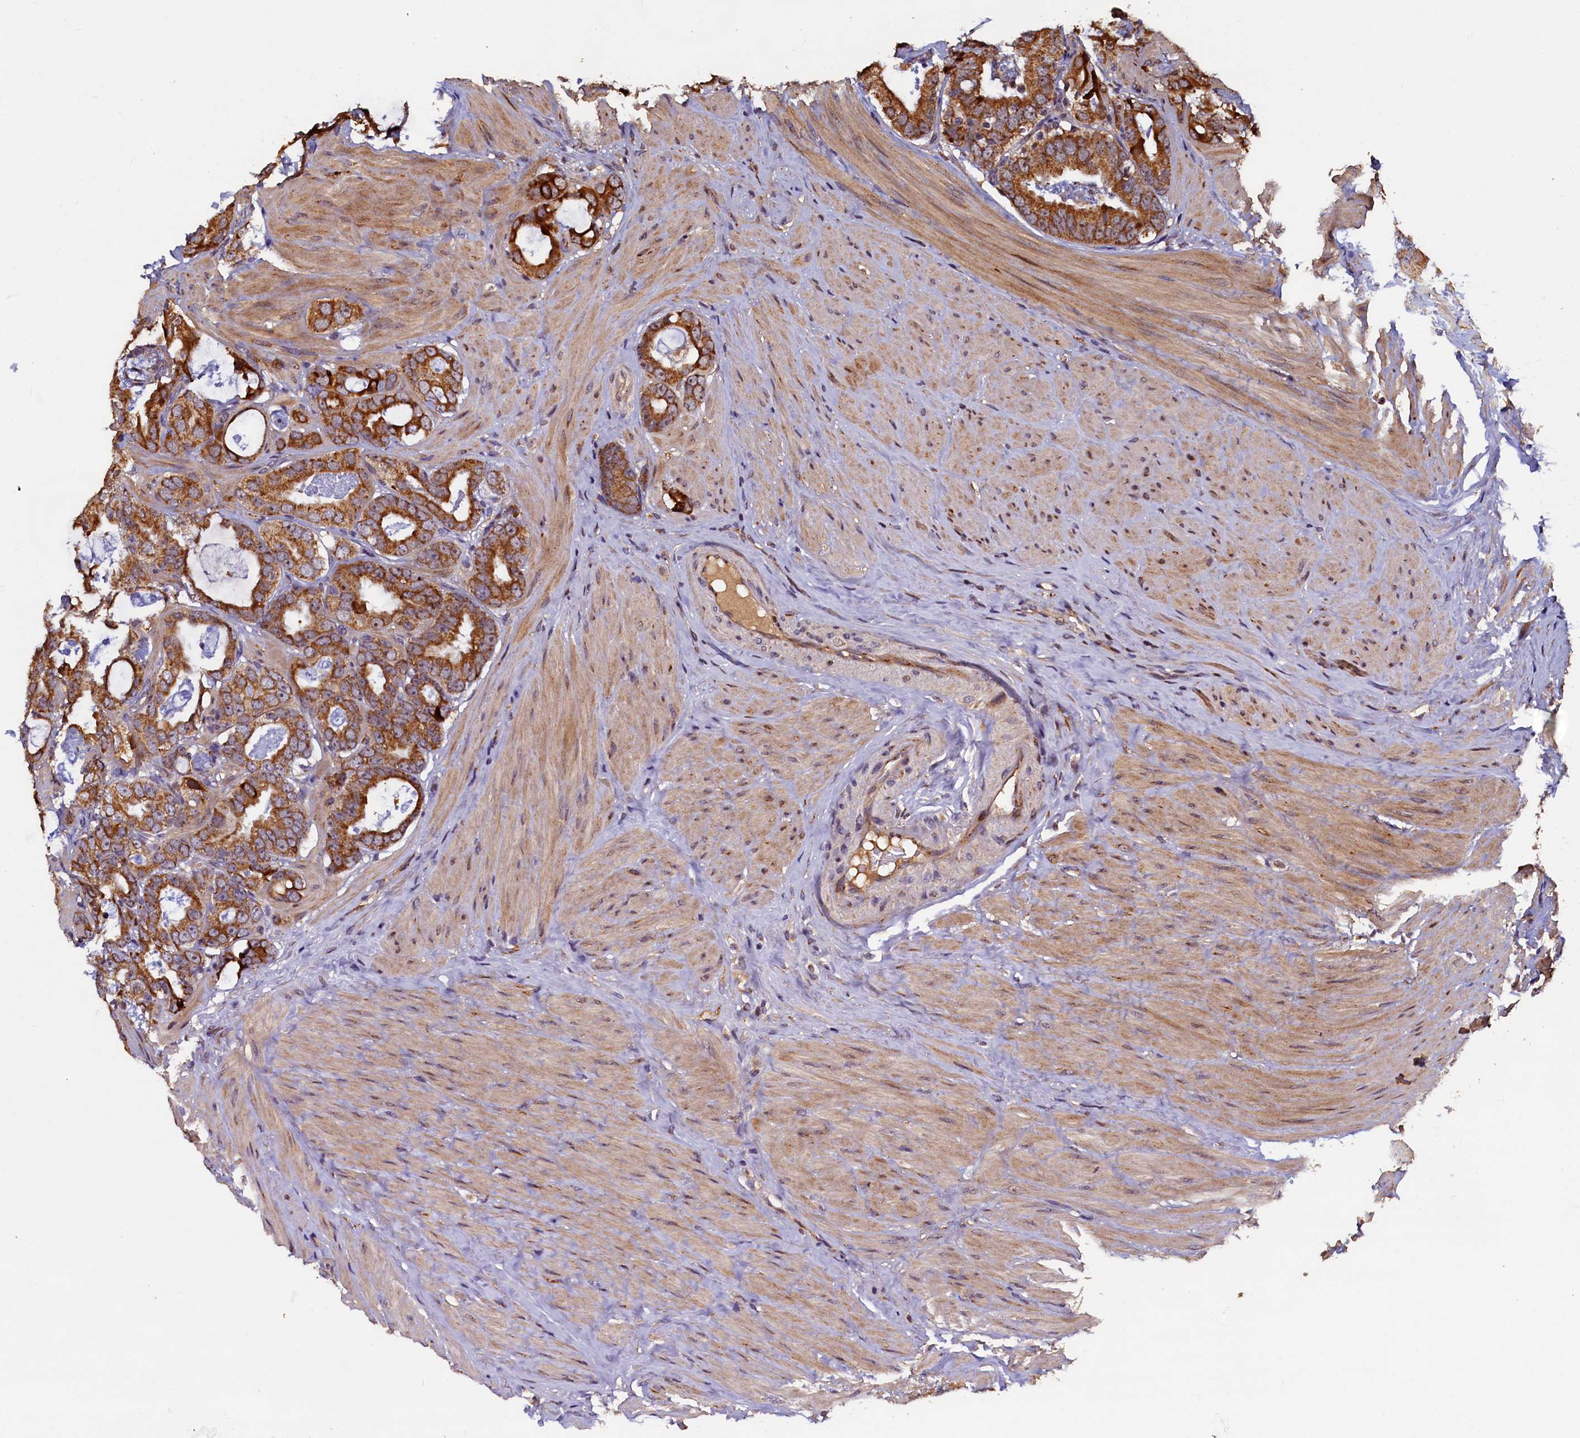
{"staining": {"intensity": "strong", "quantity": ">75%", "location": "cytoplasmic/membranous"}, "tissue": "prostate cancer", "cell_type": "Tumor cells", "image_type": "cancer", "snomed": [{"axis": "morphology", "description": "Adenocarcinoma, Low grade"}, {"axis": "topography", "description": "Prostate"}], "caption": "Immunohistochemistry of human prostate cancer shows high levels of strong cytoplasmic/membranous expression in approximately >75% of tumor cells.", "gene": "NCKAP5L", "patient": {"sex": "male", "age": 71}}